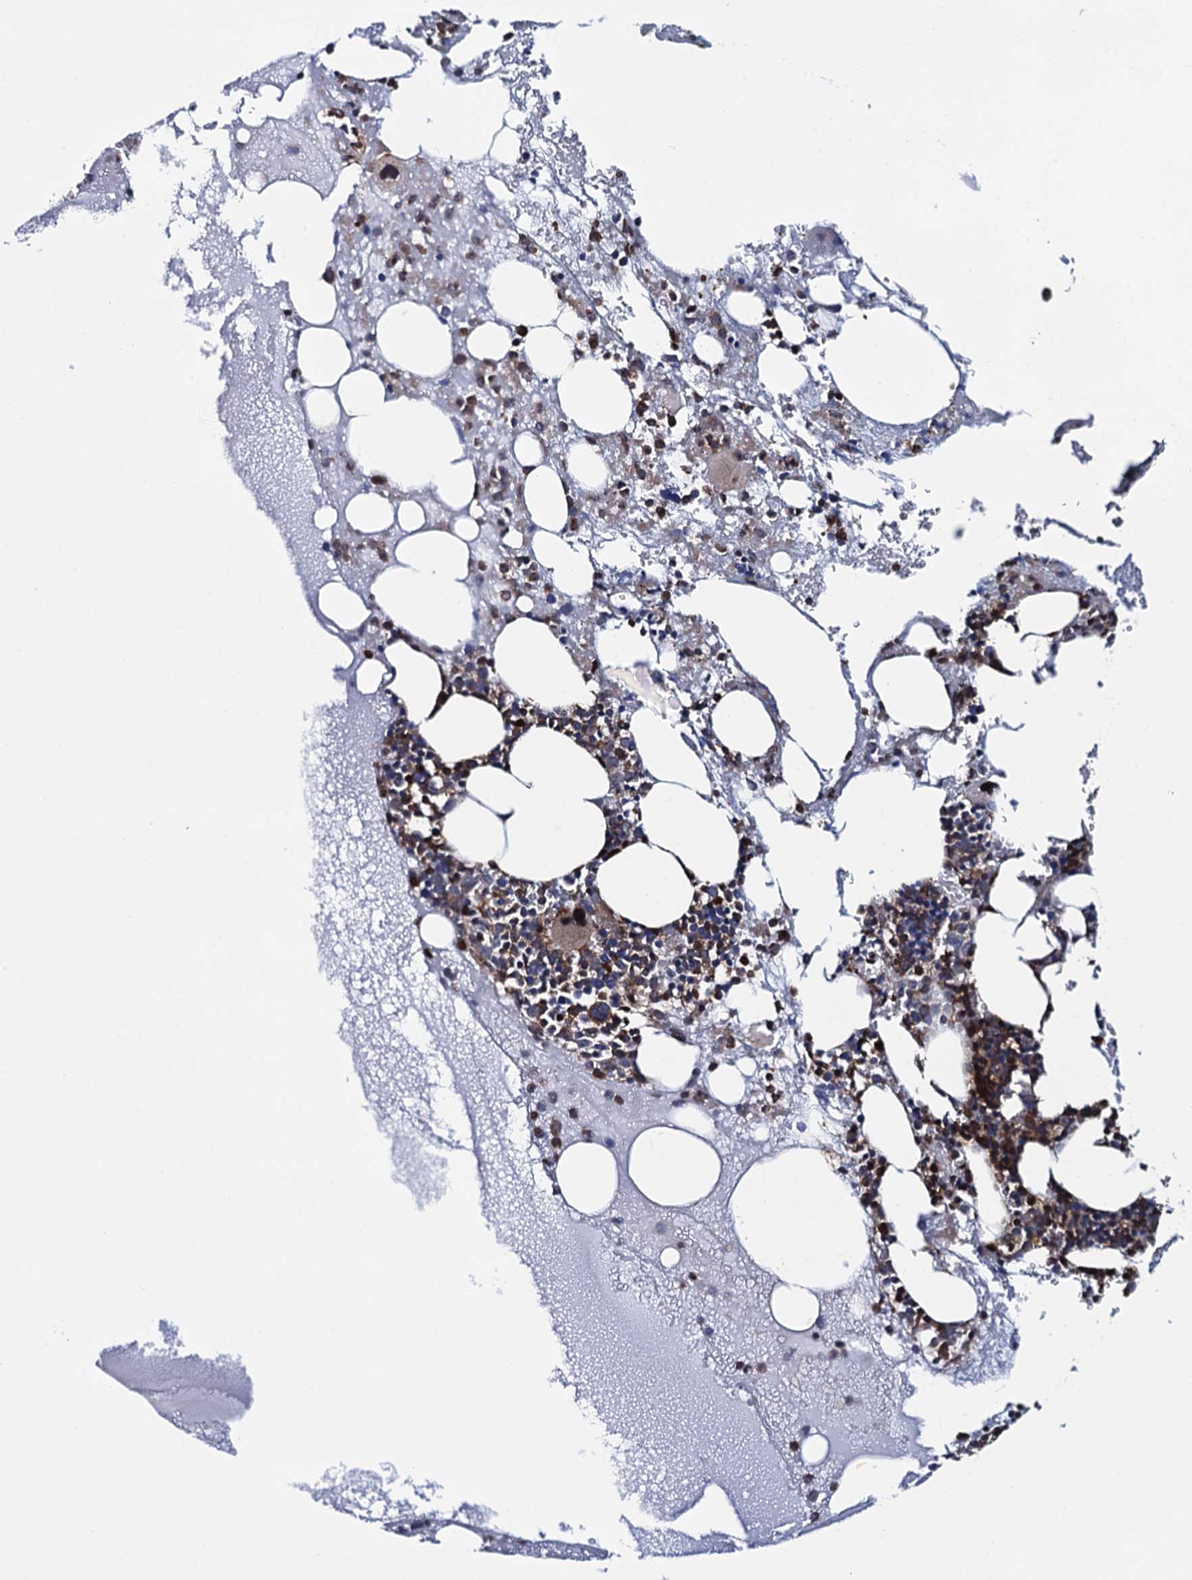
{"staining": {"intensity": "moderate", "quantity": "<25%", "location": "cytoplasmic/membranous"}, "tissue": "bone marrow", "cell_type": "Hematopoietic cells", "image_type": "normal", "snomed": [{"axis": "morphology", "description": "Normal tissue, NOS"}, {"axis": "topography", "description": "Bone marrow"}], "caption": "Immunohistochemistry (DAB (3,3'-diaminobenzidine)) staining of benign human bone marrow shows moderate cytoplasmic/membranous protein positivity in approximately <25% of hematopoietic cells. (DAB (3,3'-diaminobenzidine) IHC with brightfield microscopy, high magnification).", "gene": "CCDC102A", "patient": {"sex": "male", "age": 61}}